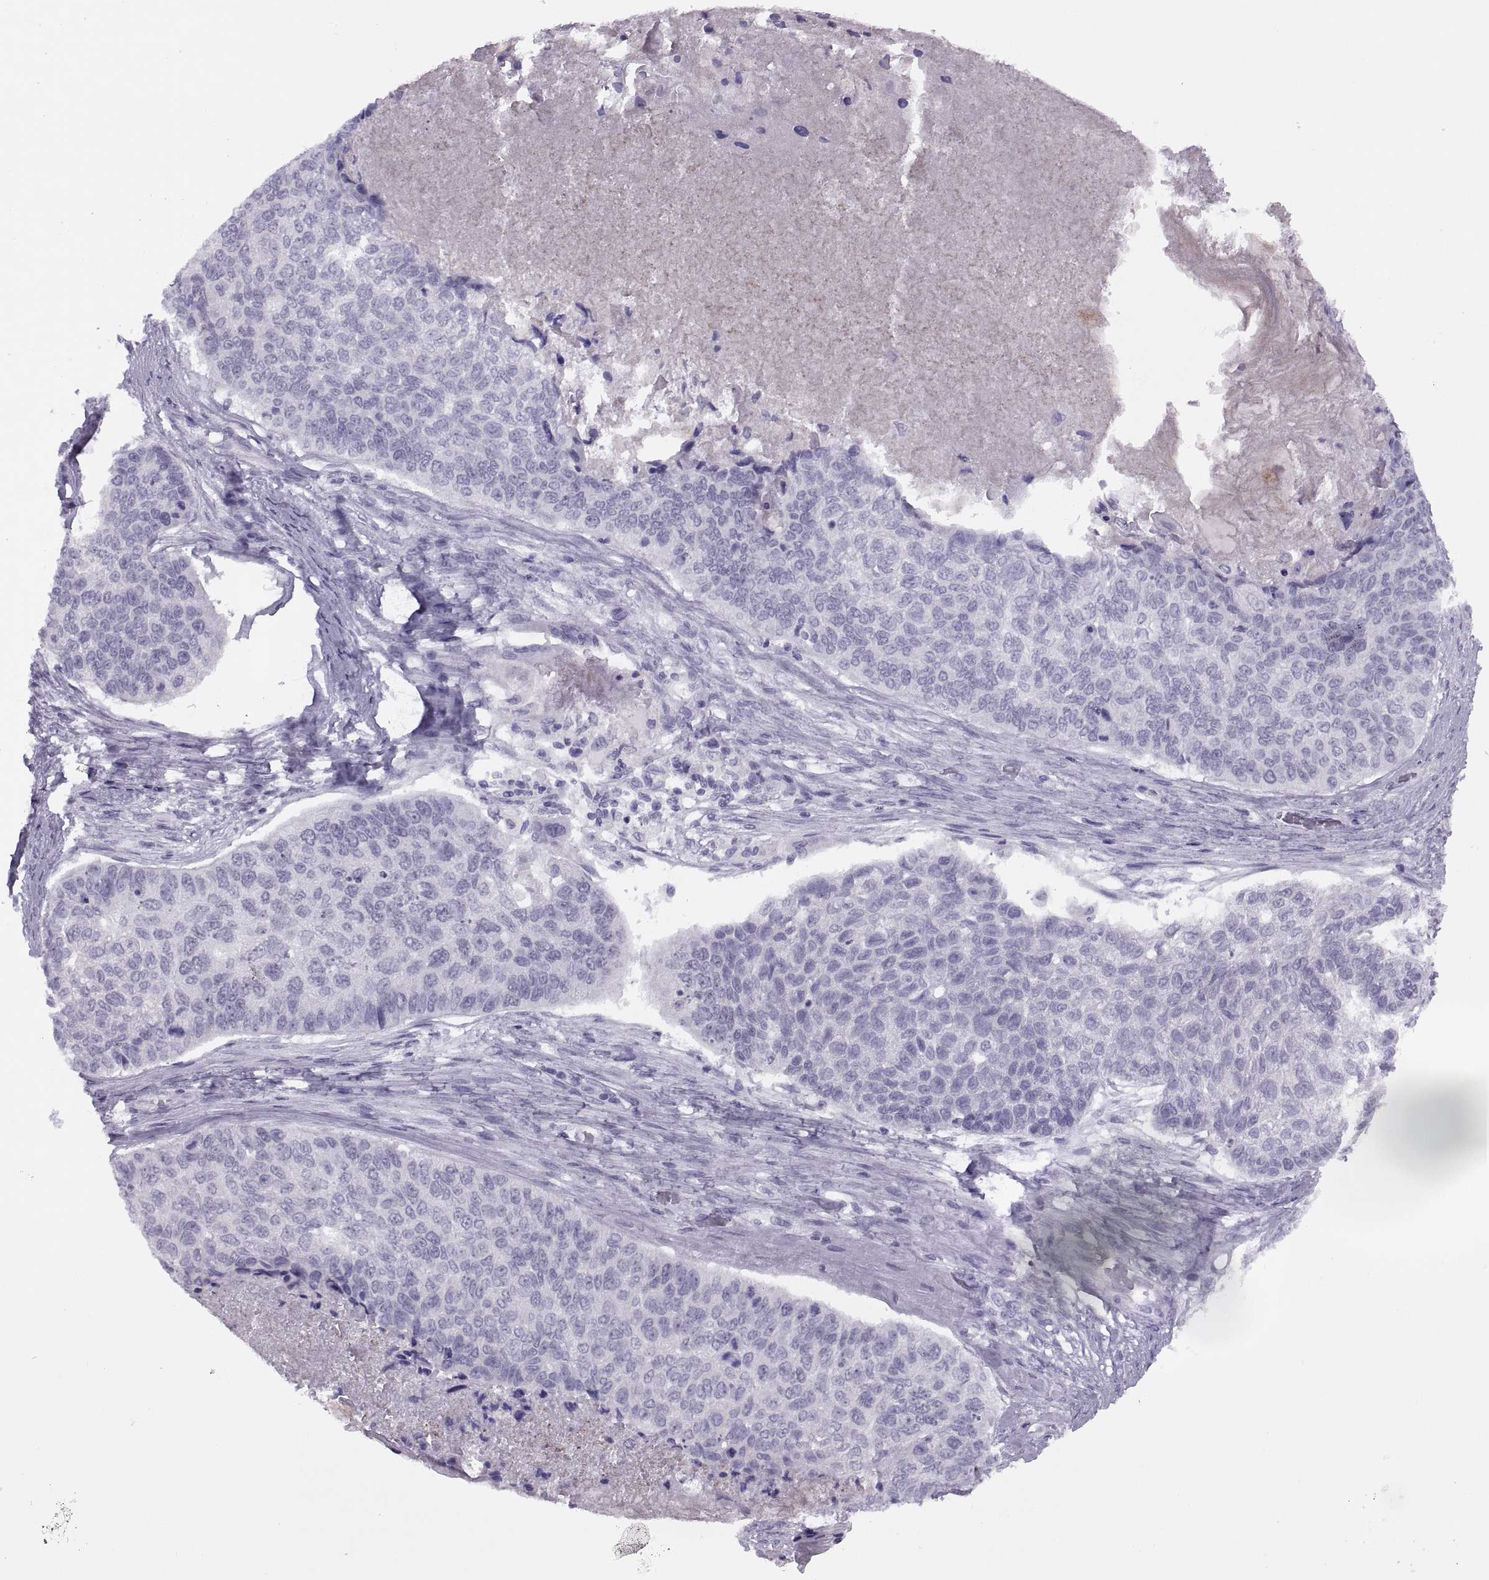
{"staining": {"intensity": "negative", "quantity": "none", "location": "none"}, "tissue": "lung cancer", "cell_type": "Tumor cells", "image_type": "cancer", "snomed": [{"axis": "morphology", "description": "Squamous cell carcinoma, NOS"}, {"axis": "topography", "description": "Lung"}], "caption": "The histopathology image reveals no significant expression in tumor cells of squamous cell carcinoma (lung).", "gene": "FAM24A", "patient": {"sex": "male", "age": 69}}